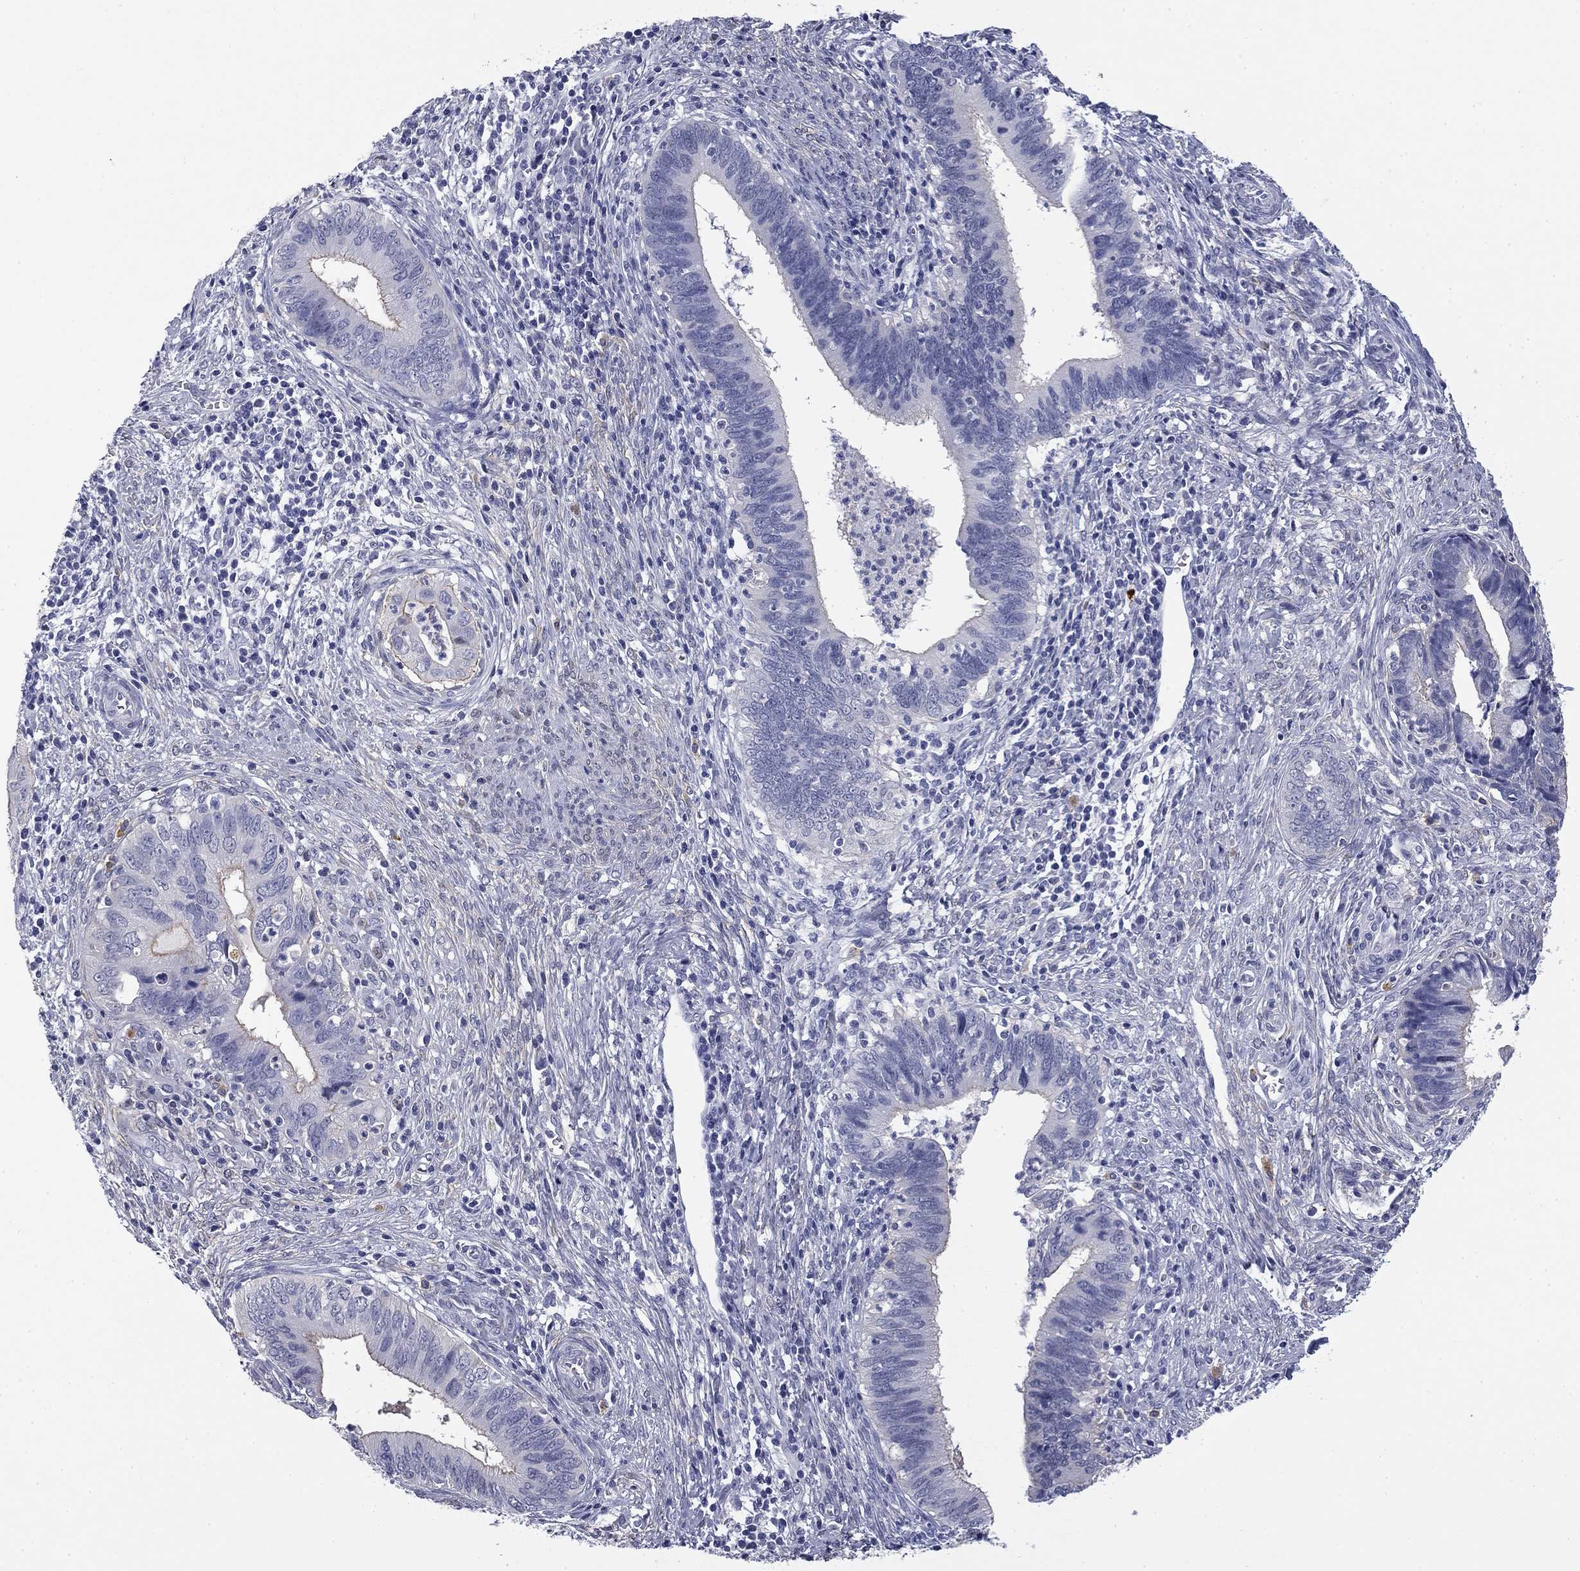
{"staining": {"intensity": "negative", "quantity": "none", "location": "none"}, "tissue": "cervical cancer", "cell_type": "Tumor cells", "image_type": "cancer", "snomed": [{"axis": "morphology", "description": "Adenocarcinoma, NOS"}, {"axis": "topography", "description": "Cervix"}], "caption": "Tumor cells show no significant positivity in cervical cancer (adenocarcinoma).", "gene": "BCL2L14", "patient": {"sex": "female", "age": 42}}